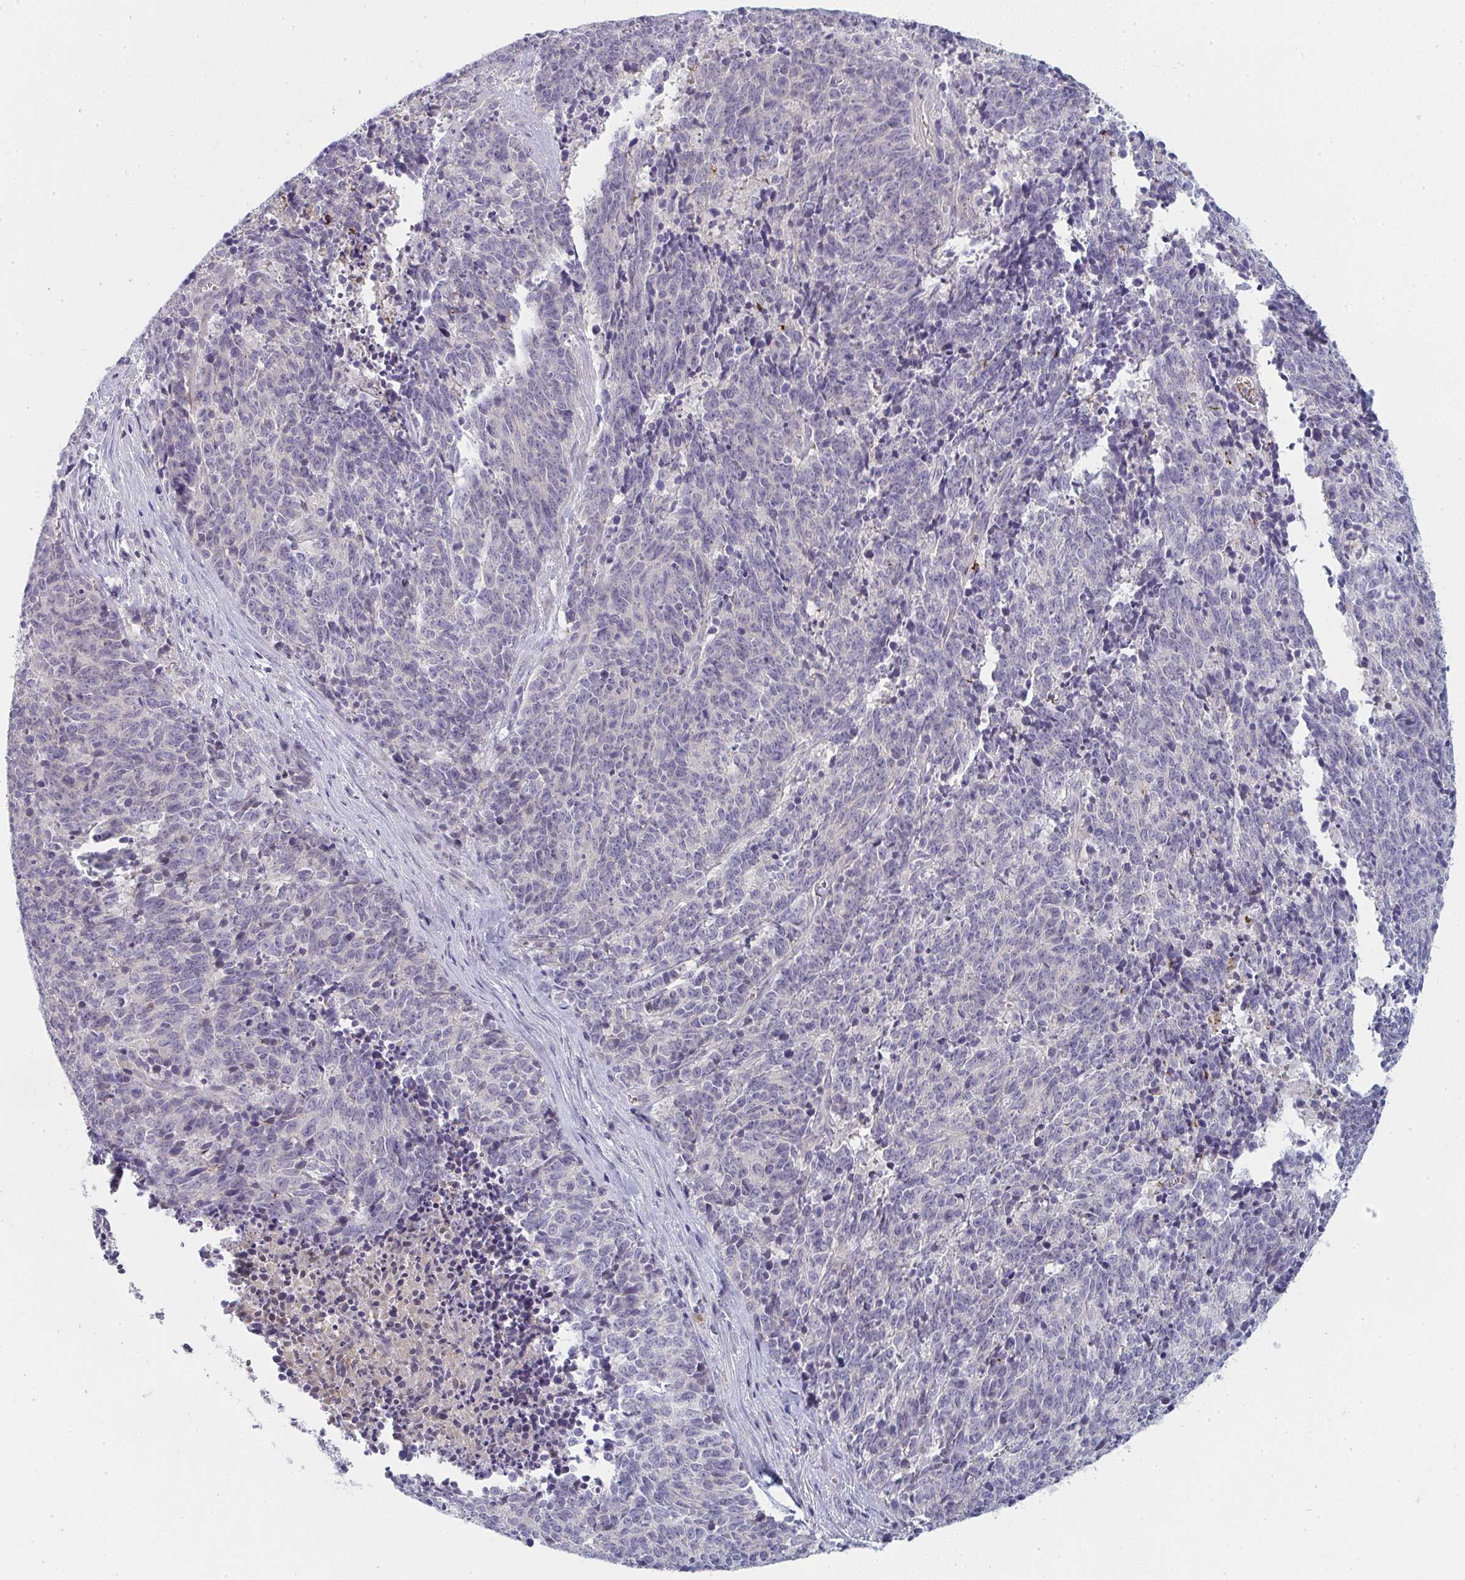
{"staining": {"intensity": "negative", "quantity": "none", "location": "none"}, "tissue": "cervical cancer", "cell_type": "Tumor cells", "image_type": "cancer", "snomed": [{"axis": "morphology", "description": "Squamous cell carcinoma, NOS"}, {"axis": "topography", "description": "Cervix"}], "caption": "A high-resolution micrograph shows IHC staining of squamous cell carcinoma (cervical), which exhibits no significant positivity in tumor cells. Brightfield microscopy of immunohistochemistry stained with DAB (brown) and hematoxylin (blue), captured at high magnification.", "gene": "SHB", "patient": {"sex": "female", "age": 29}}